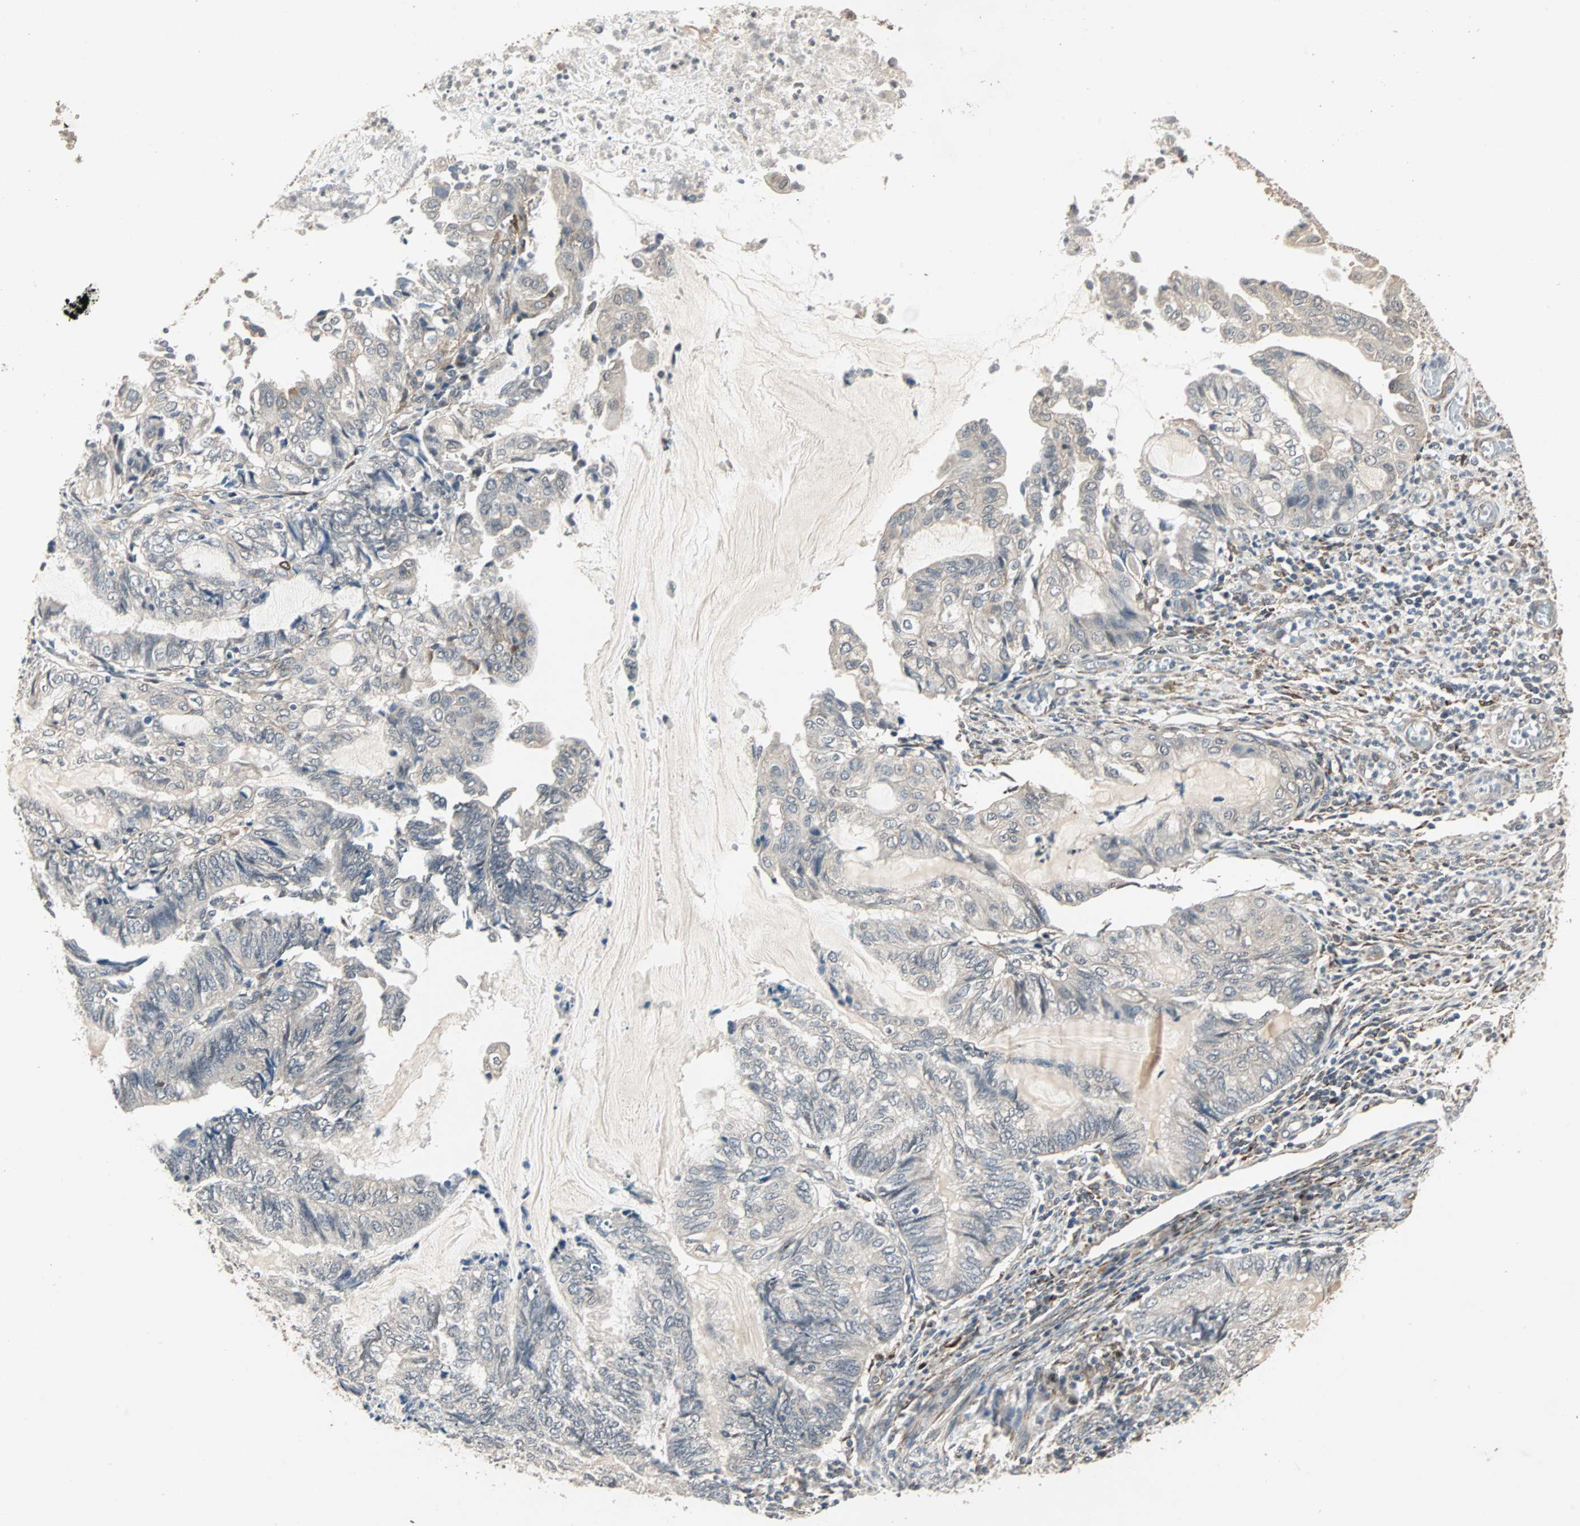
{"staining": {"intensity": "negative", "quantity": "none", "location": "none"}, "tissue": "endometrial cancer", "cell_type": "Tumor cells", "image_type": "cancer", "snomed": [{"axis": "morphology", "description": "Adenocarcinoma, NOS"}, {"axis": "topography", "description": "Uterus"}, {"axis": "topography", "description": "Endometrium"}], "caption": "Immunohistochemistry (IHC) photomicrograph of human adenocarcinoma (endometrial) stained for a protein (brown), which exhibits no staining in tumor cells.", "gene": "TRPV4", "patient": {"sex": "female", "age": 70}}